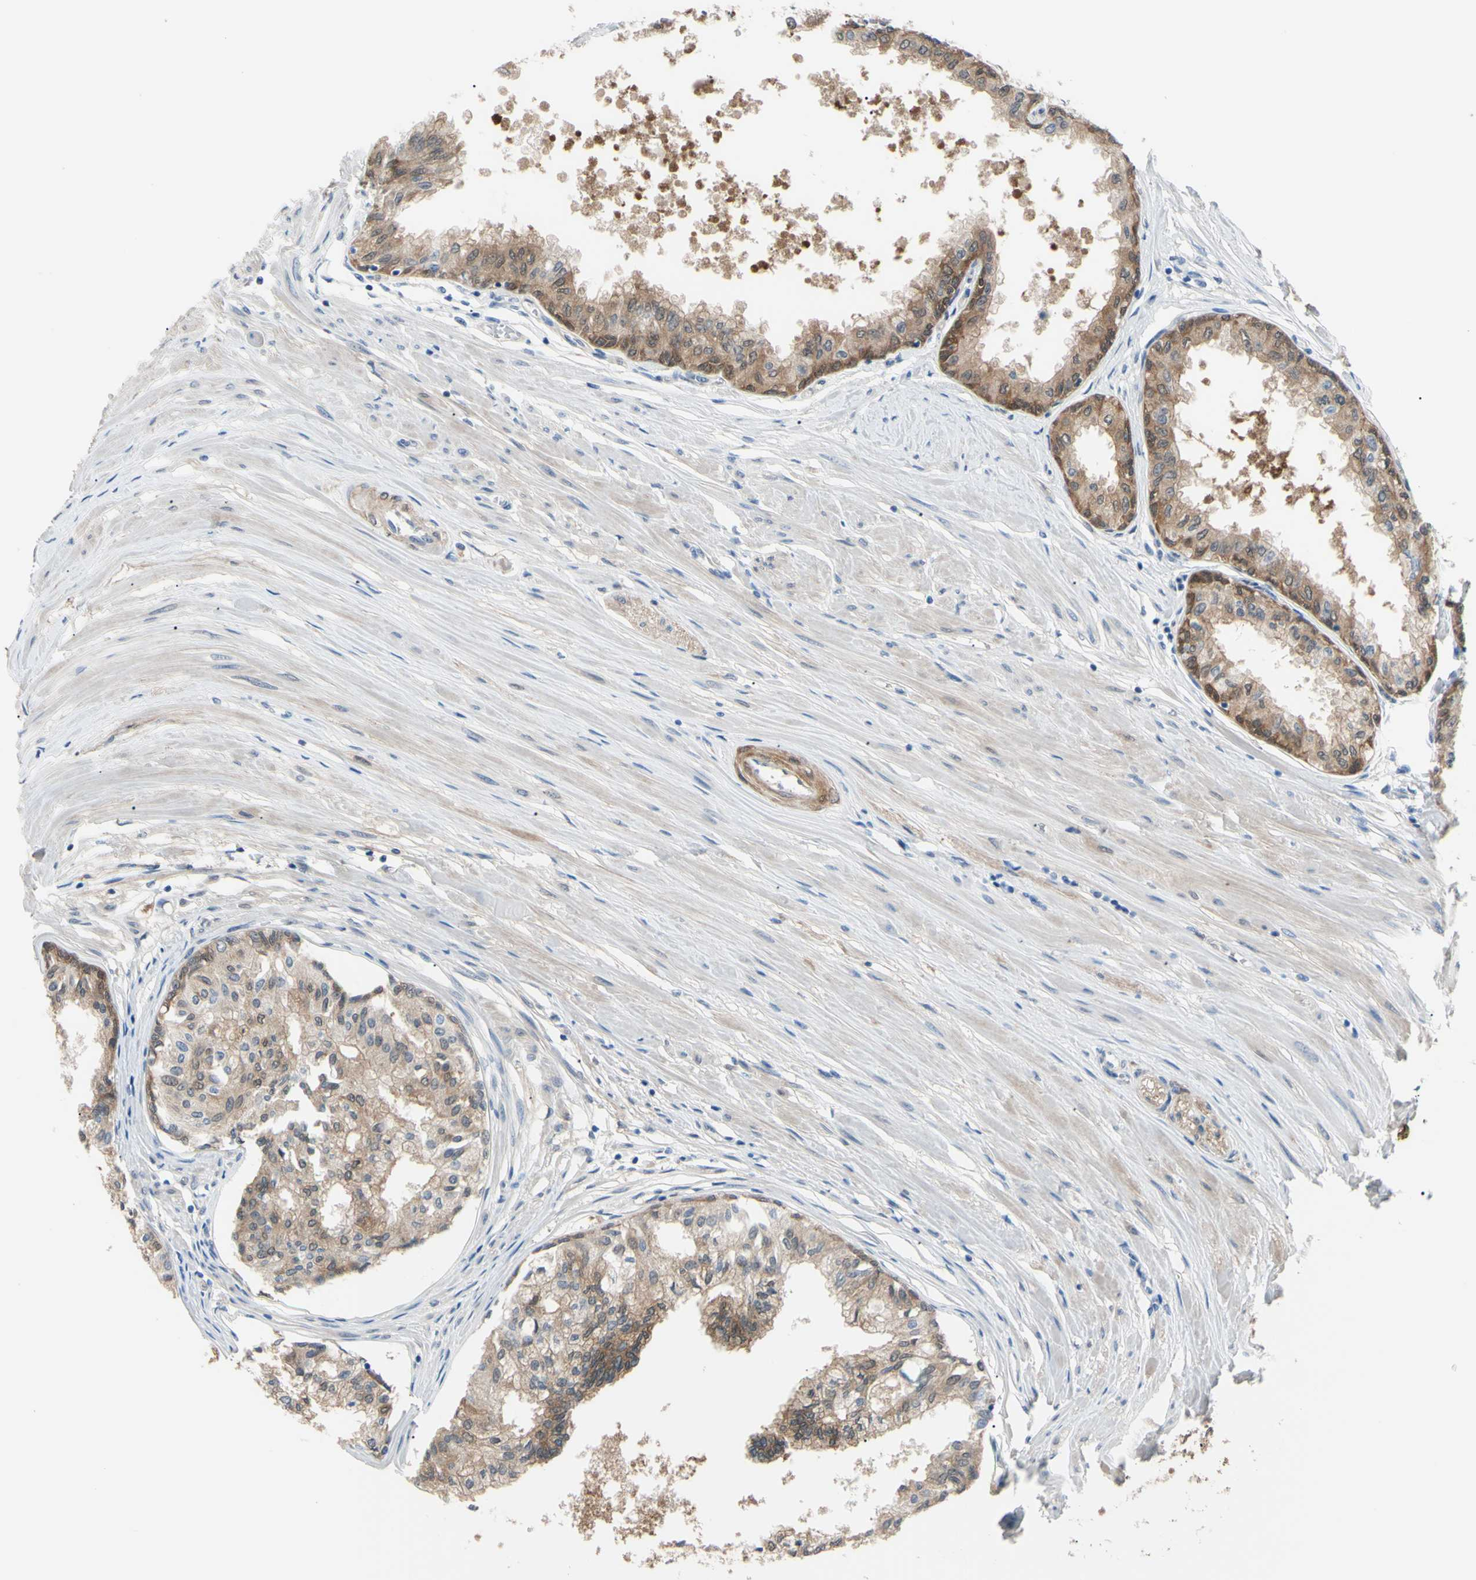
{"staining": {"intensity": "strong", "quantity": ">75%", "location": "cytoplasmic/membranous,nuclear"}, "tissue": "prostate", "cell_type": "Glandular cells", "image_type": "normal", "snomed": [{"axis": "morphology", "description": "Normal tissue, NOS"}, {"axis": "topography", "description": "Prostate"}, {"axis": "topography", "description": "Seminal veicle"}], "caption": "Protein expression analysis of benign human prostate reveals strong cytoplasmic/membranous,nuclear expression in approximately >75% of glandular cells.", "gene": "NOL3", "patient": {"sex": "male", "age": 60}}